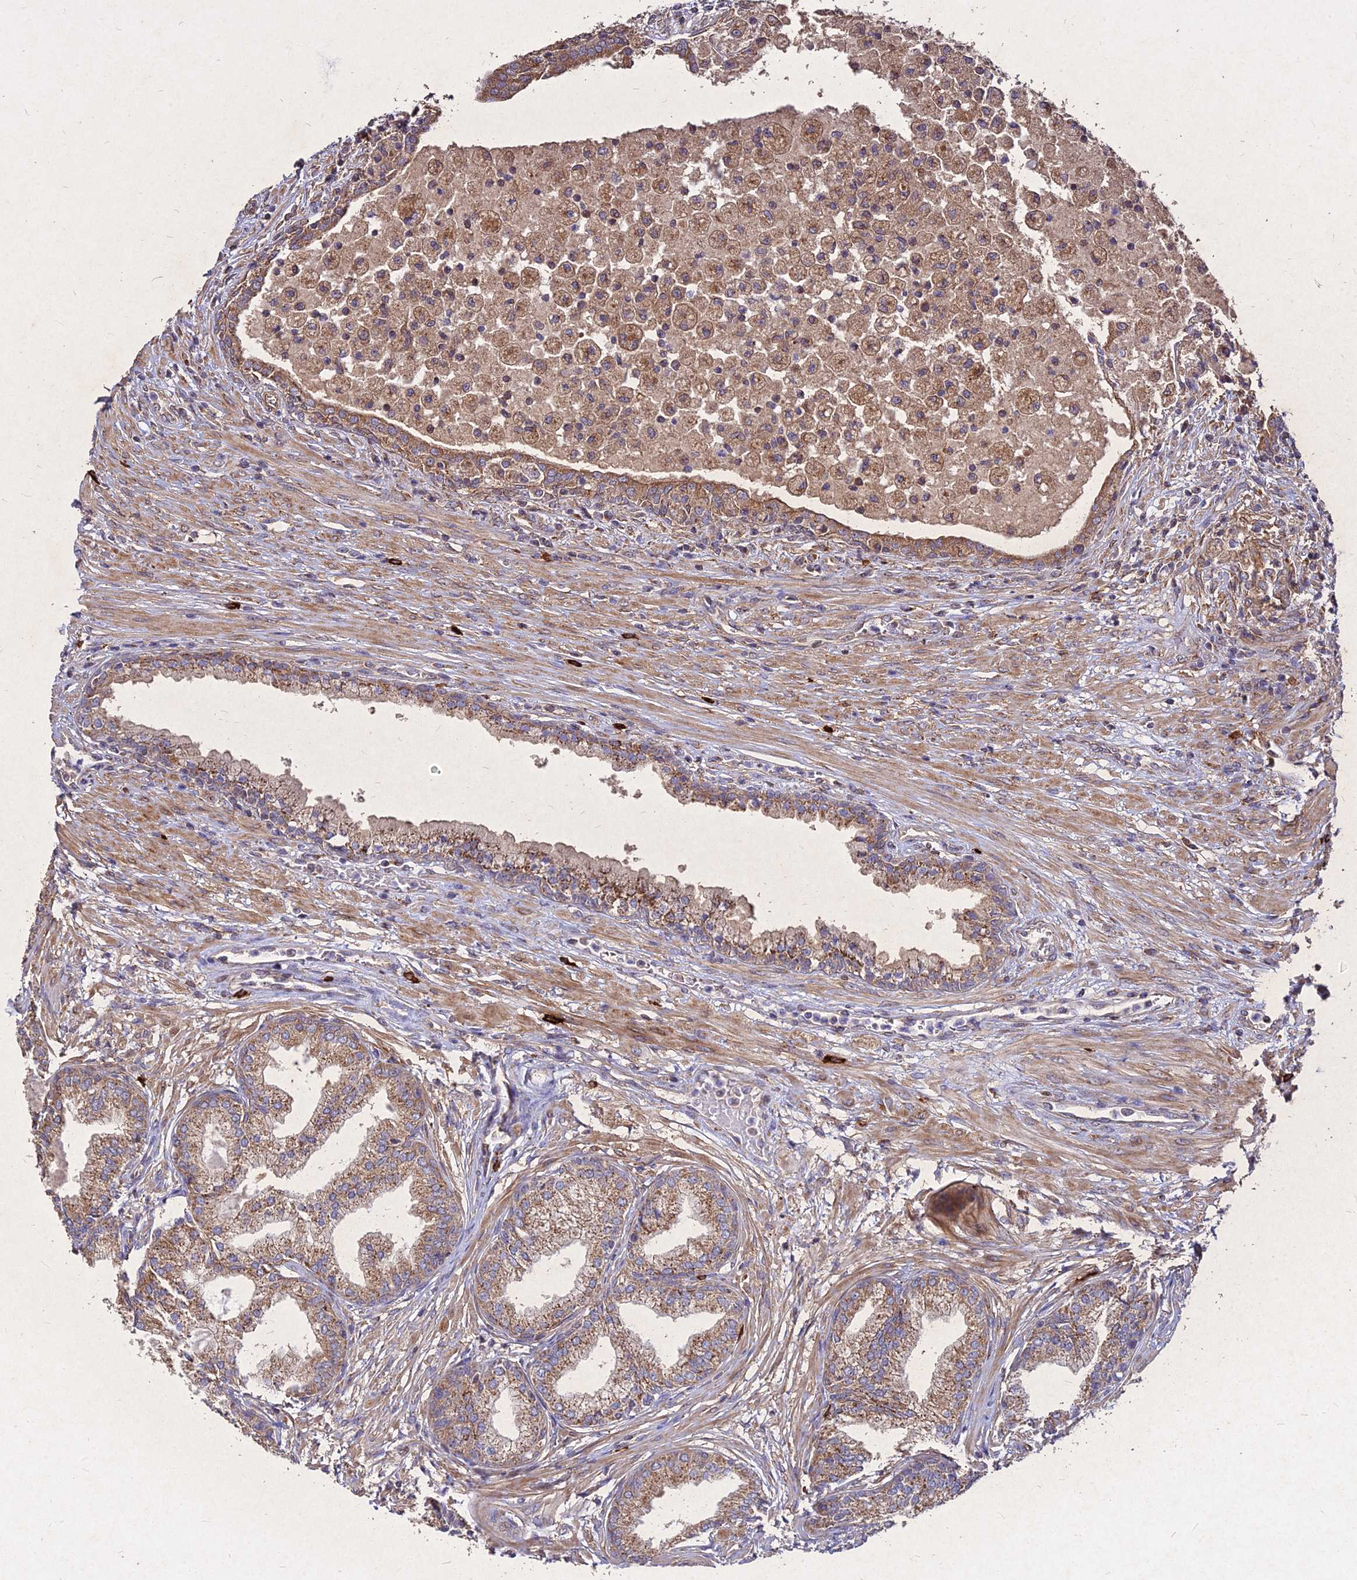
{"staining": {"intensity": "moderate", "quantity": ">75%", "location": "cytoplasmic/membranous"}, "tissue": "prostate cancer", "cell_type": "Tumor cells", "image_type": "cancer", "snomed": [{"axis": "morphology", "description": "Adenocarcinoma, High grade"}, {"axis": "topography", "description": "Prostate"}], "caption": "Moderate cytoplasmic/membranous expression for a protein is appreciated in approximately >75% of tumor cells of adenocarcinoma (high-grade) (prostate) using immunohistochemistry.", "gene": "SKA1", "patient": {"sex": "male", "age": 67}}